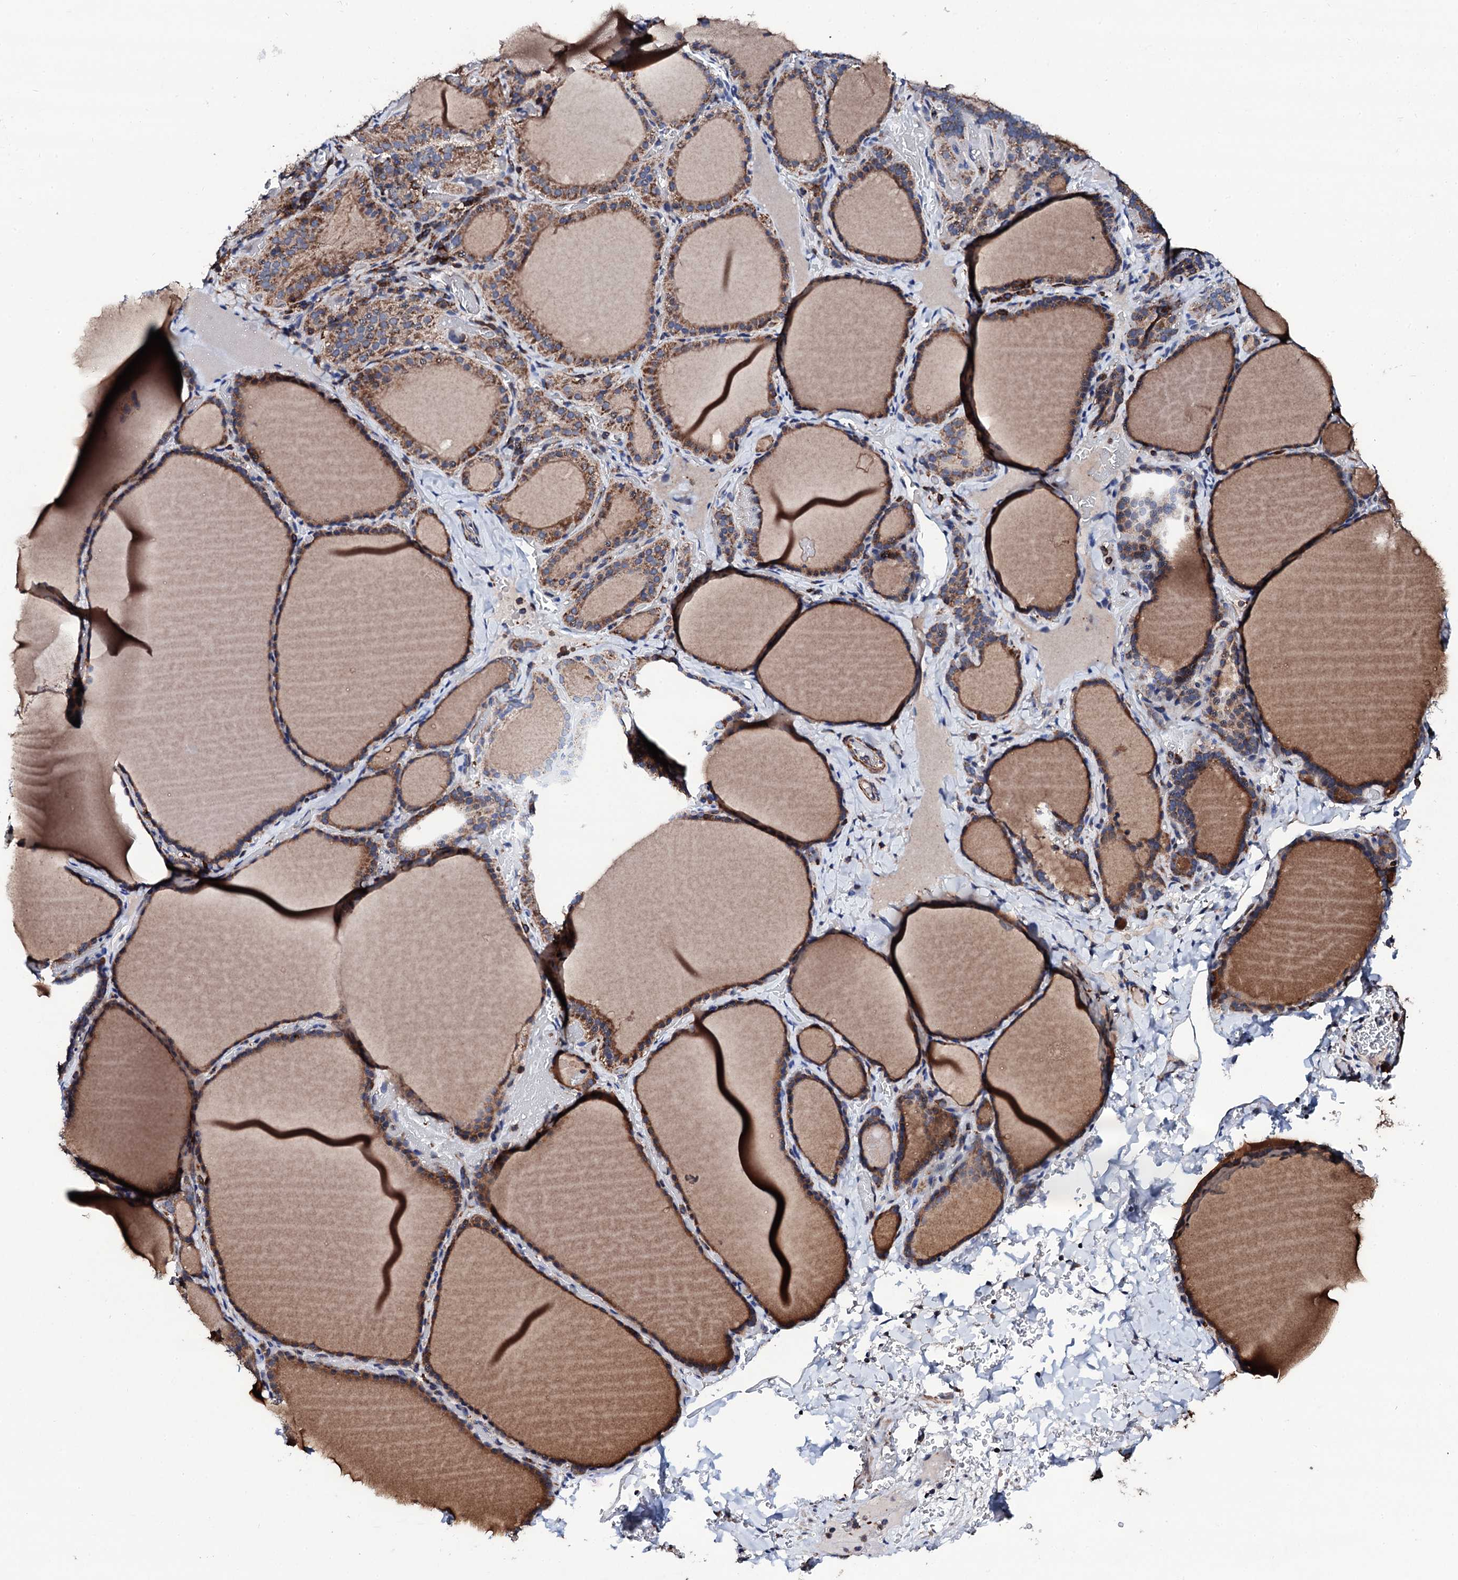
{"staining": {"intensity": "moderate", "quantity": ">75%", "location": "cytoplasmic/membranous"}, "tissue": "thyroid gland", "cell_type": "Glandular cells", "image_type": "normal", "snomed": [{"axis": "morphology", "description": "Normal tissue, NOS"}, {"axis": "topography", "description": "Thyroid gland"}], "caption": "IHC of benign thyroid gland reveals medium levels of moderate cytoplasmic/membranous expression in approximately >75% of glandular cells. (DAB IHC with brightfield microscopy, high magnification).", "gene": "COG4", "patient": {"sex": "female", "age": 39}}